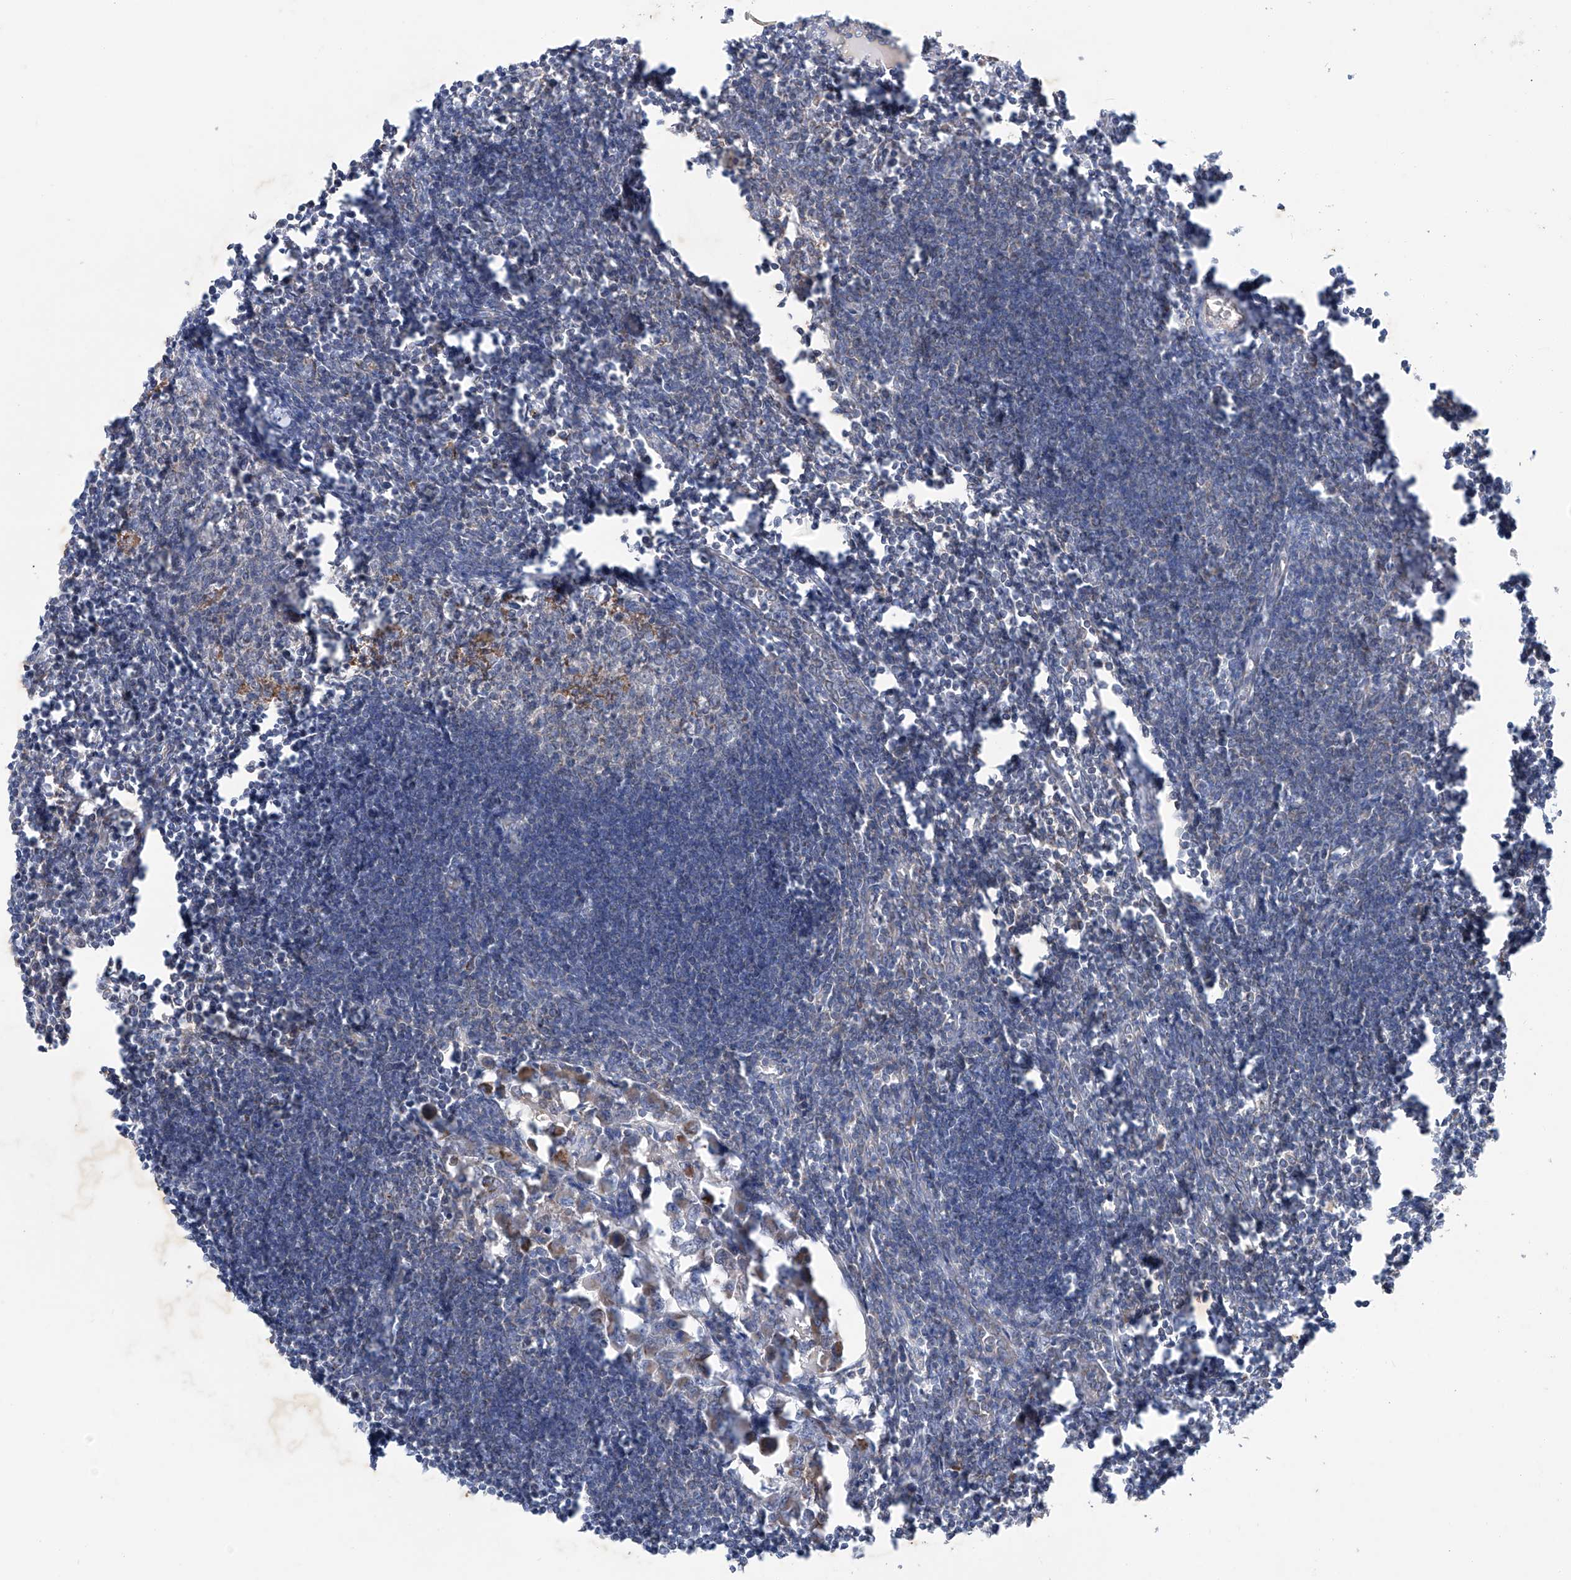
{"staining": {"intensity": "weak", "quantity": "<25%", "location": "cytoplasmic/membranous"}, "tissue": "lymph node", "cell_type": "Germinal center cells", "image_type": "normal", "snomed": [{"axis": "morphology", "description": "Normal tissue, NOS"}, {"axis": "morphology", "description": "Malignant melanoma, Metastatic site"}, {"axis": "topography", "description": "Lymph node"}], "caption": "Unremarkable lymph node was stained to show a protein in brown. There is no significant positivity in germinal center cells.", "gene": "SIX4", "patient": {"sex": "male", "age": 41}}